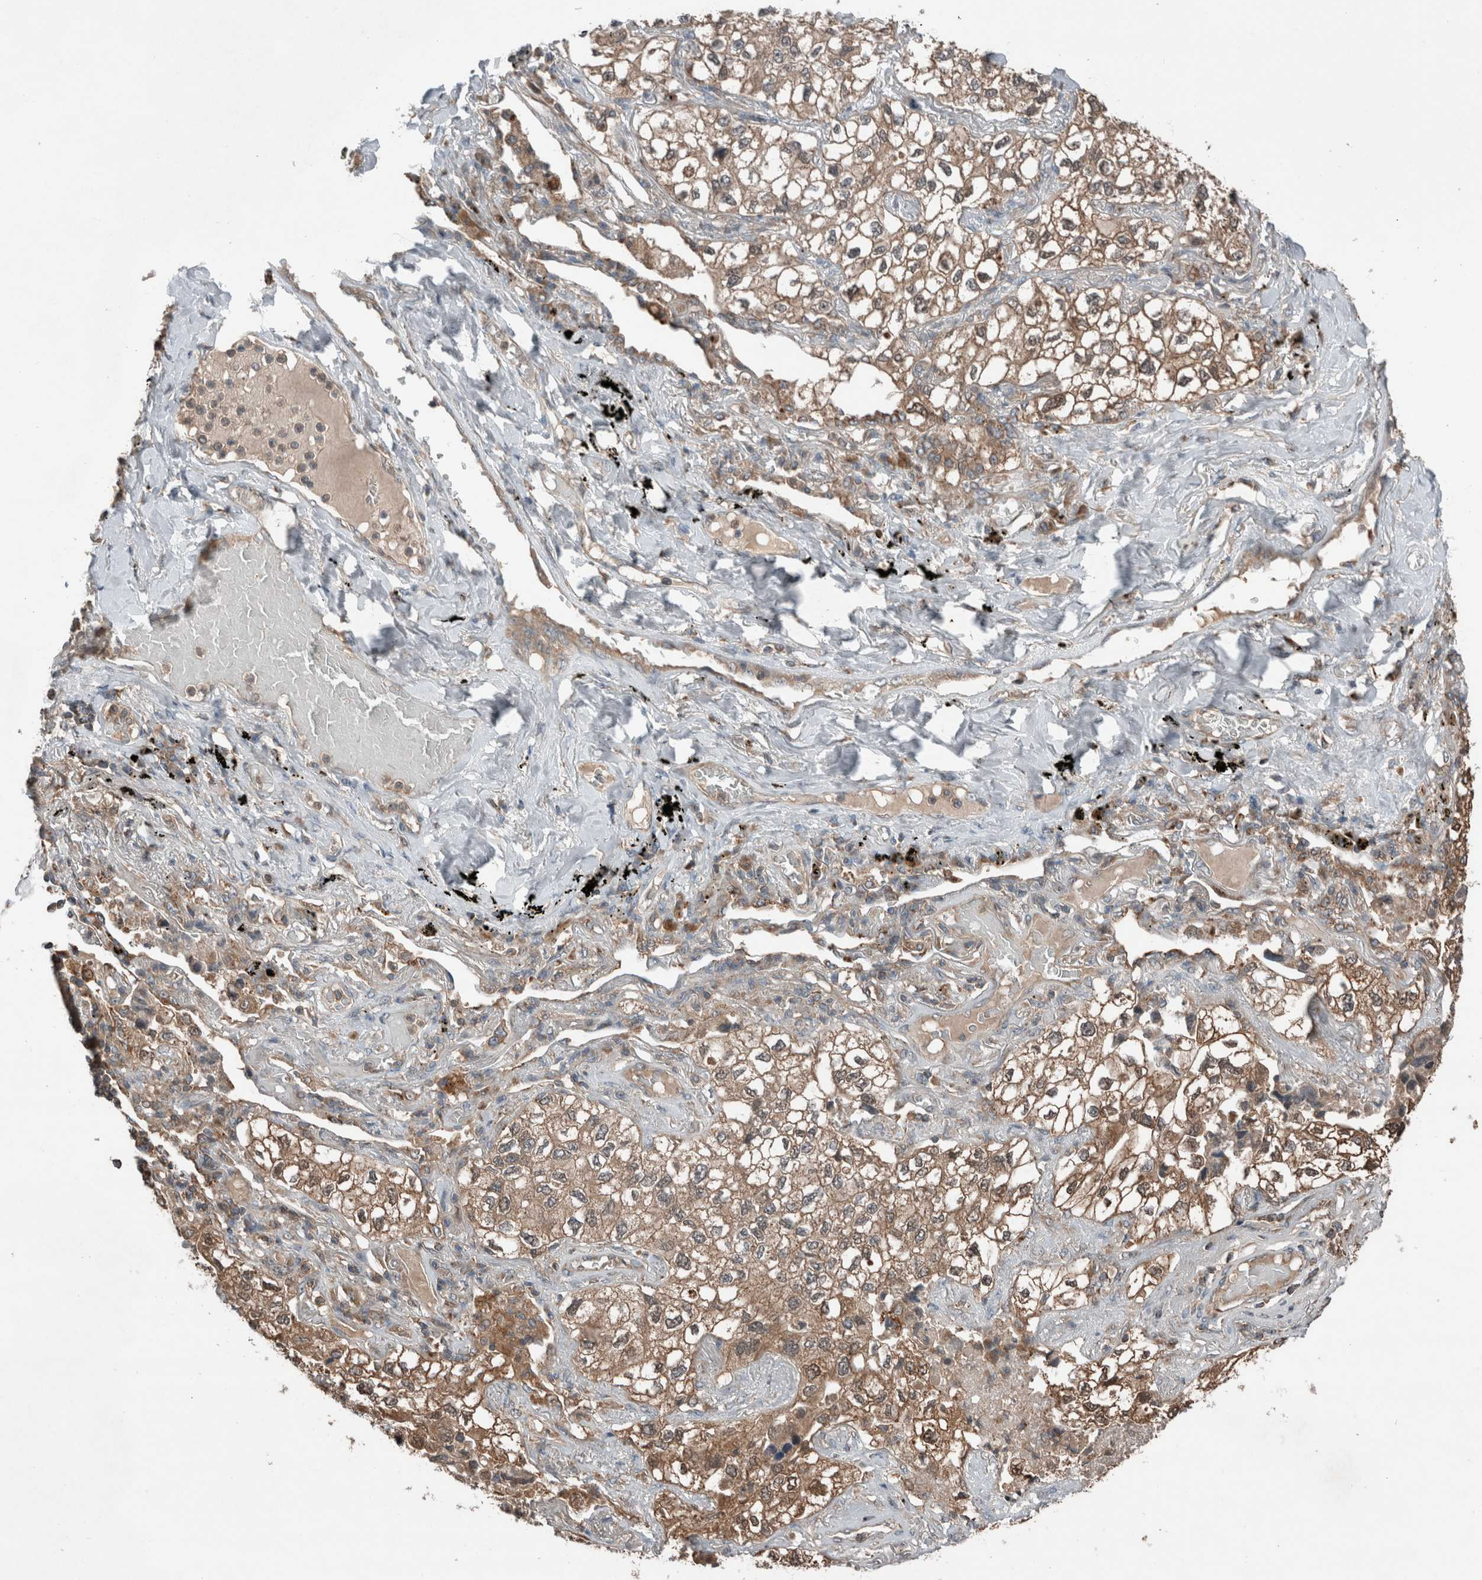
{"staining": {"intensity": "weak", "quantity": ">75%", "location": "cytoplasmic/membranous"}, "tissue": "lung cancer", "cell_type": "Tumor cells", "image_type": "cancer", "snomed": [{"axis": "morphology", "description": "Adenocarcinoma, NOS"}, {"axis": "topography", "description": "Lung"}], "caption": "This photomicrograph shows lung cancer (adenocarcinoma) stained with immunohistochemistry (IHC) to label a protein in brown. The cytoplasmic/membranous of tumor cells show weak positivity for the protein. Nuclei are counter-stained blue.", "gene": "KLK14", "patient": {"sex": "male", "age": 63}}